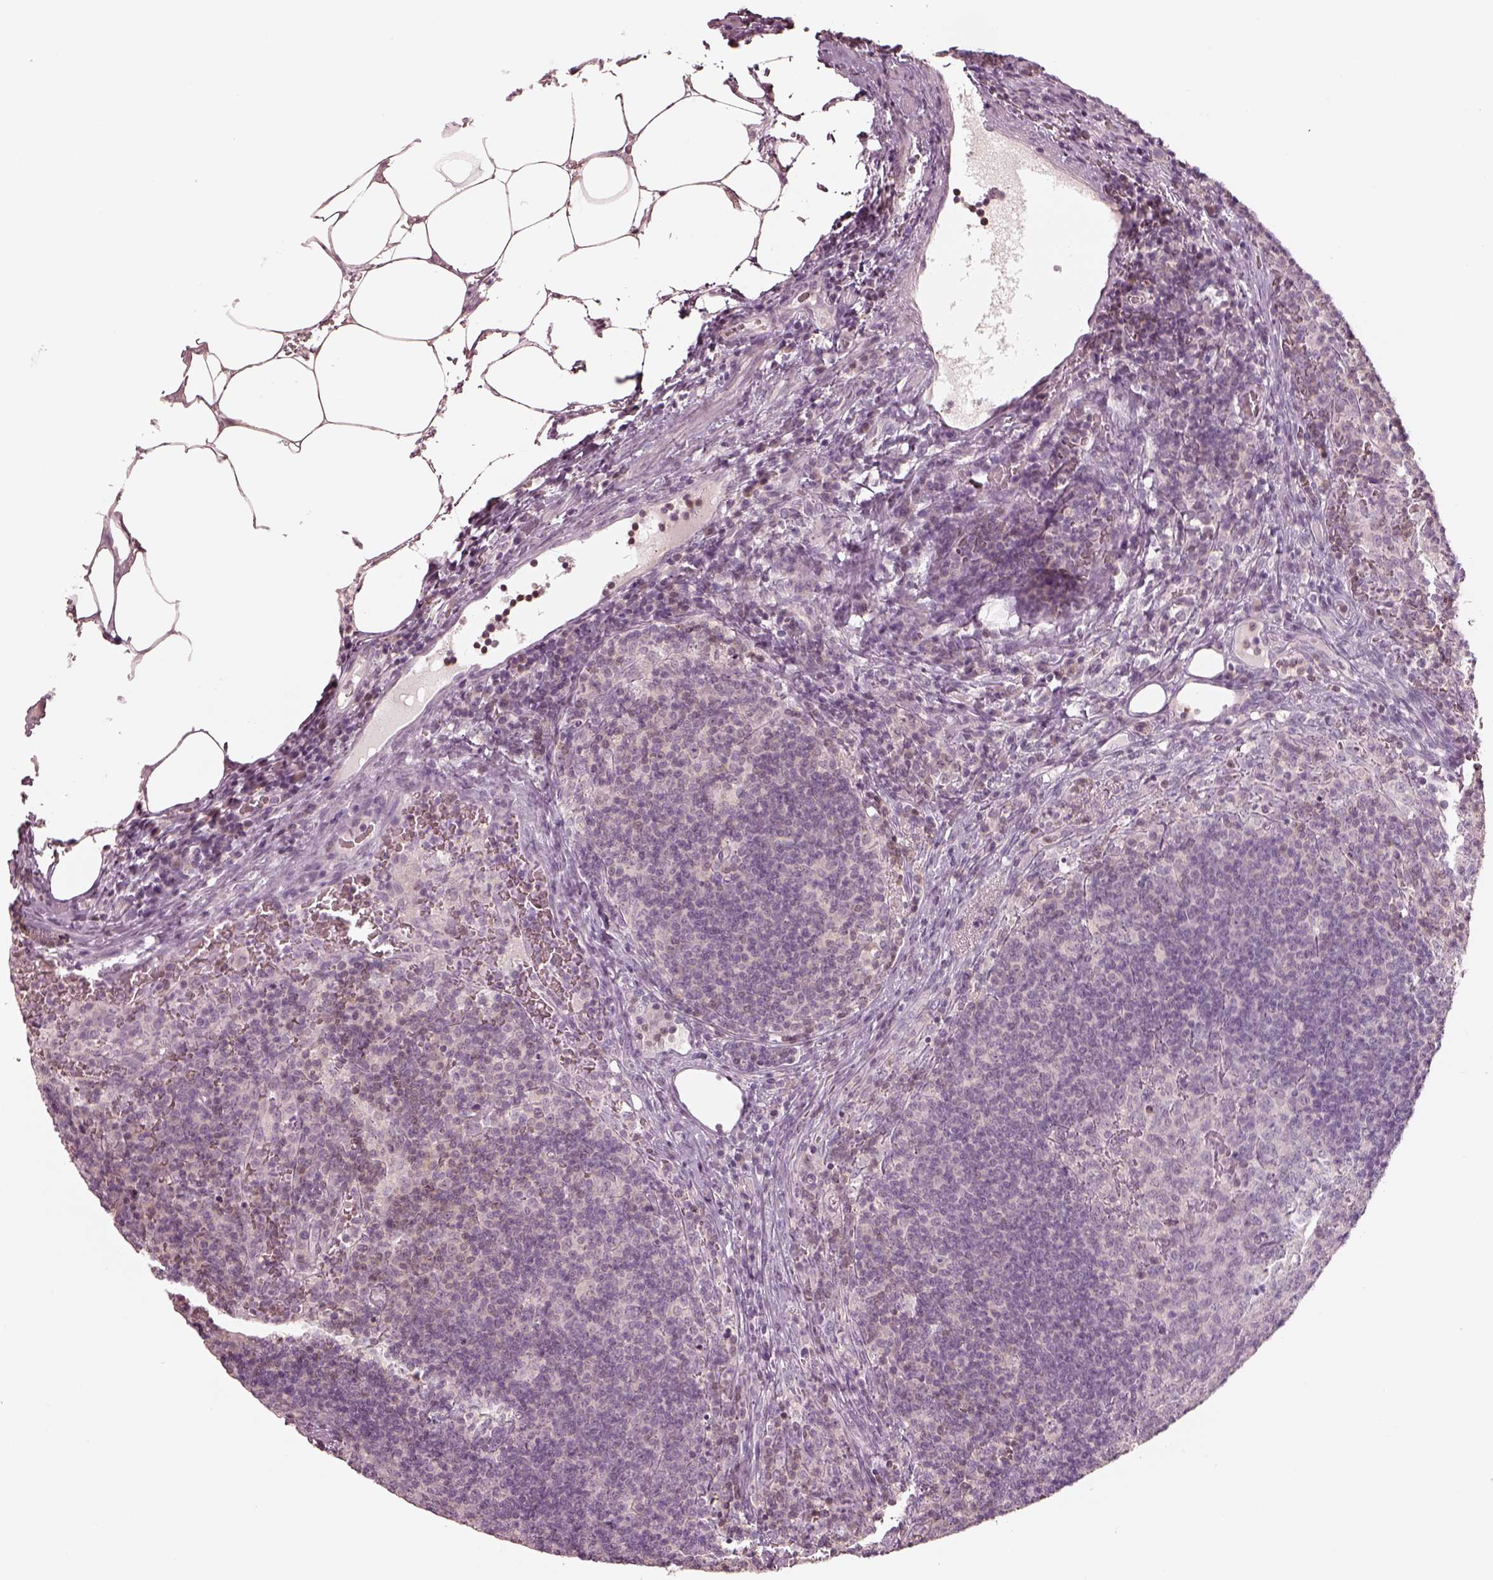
{"staining": {"intensity": "negative", "quantity": "none", "location": "none"}, "tissue": "lymph node", "cell_type": "Germinal center cells", "image_type": "normal", "snomed": [{"axis": "morphology", "description": "Normal tissue, NOS"}, {"axis": "topography", "description": "Lymph node"}], "caption": "This is an immunohistochemistry photomicrograph of benign lymph node. There is no positivity in germinal center cells.", "gene": "EGR4", "patient": {"sex": "male", "age": 67}}